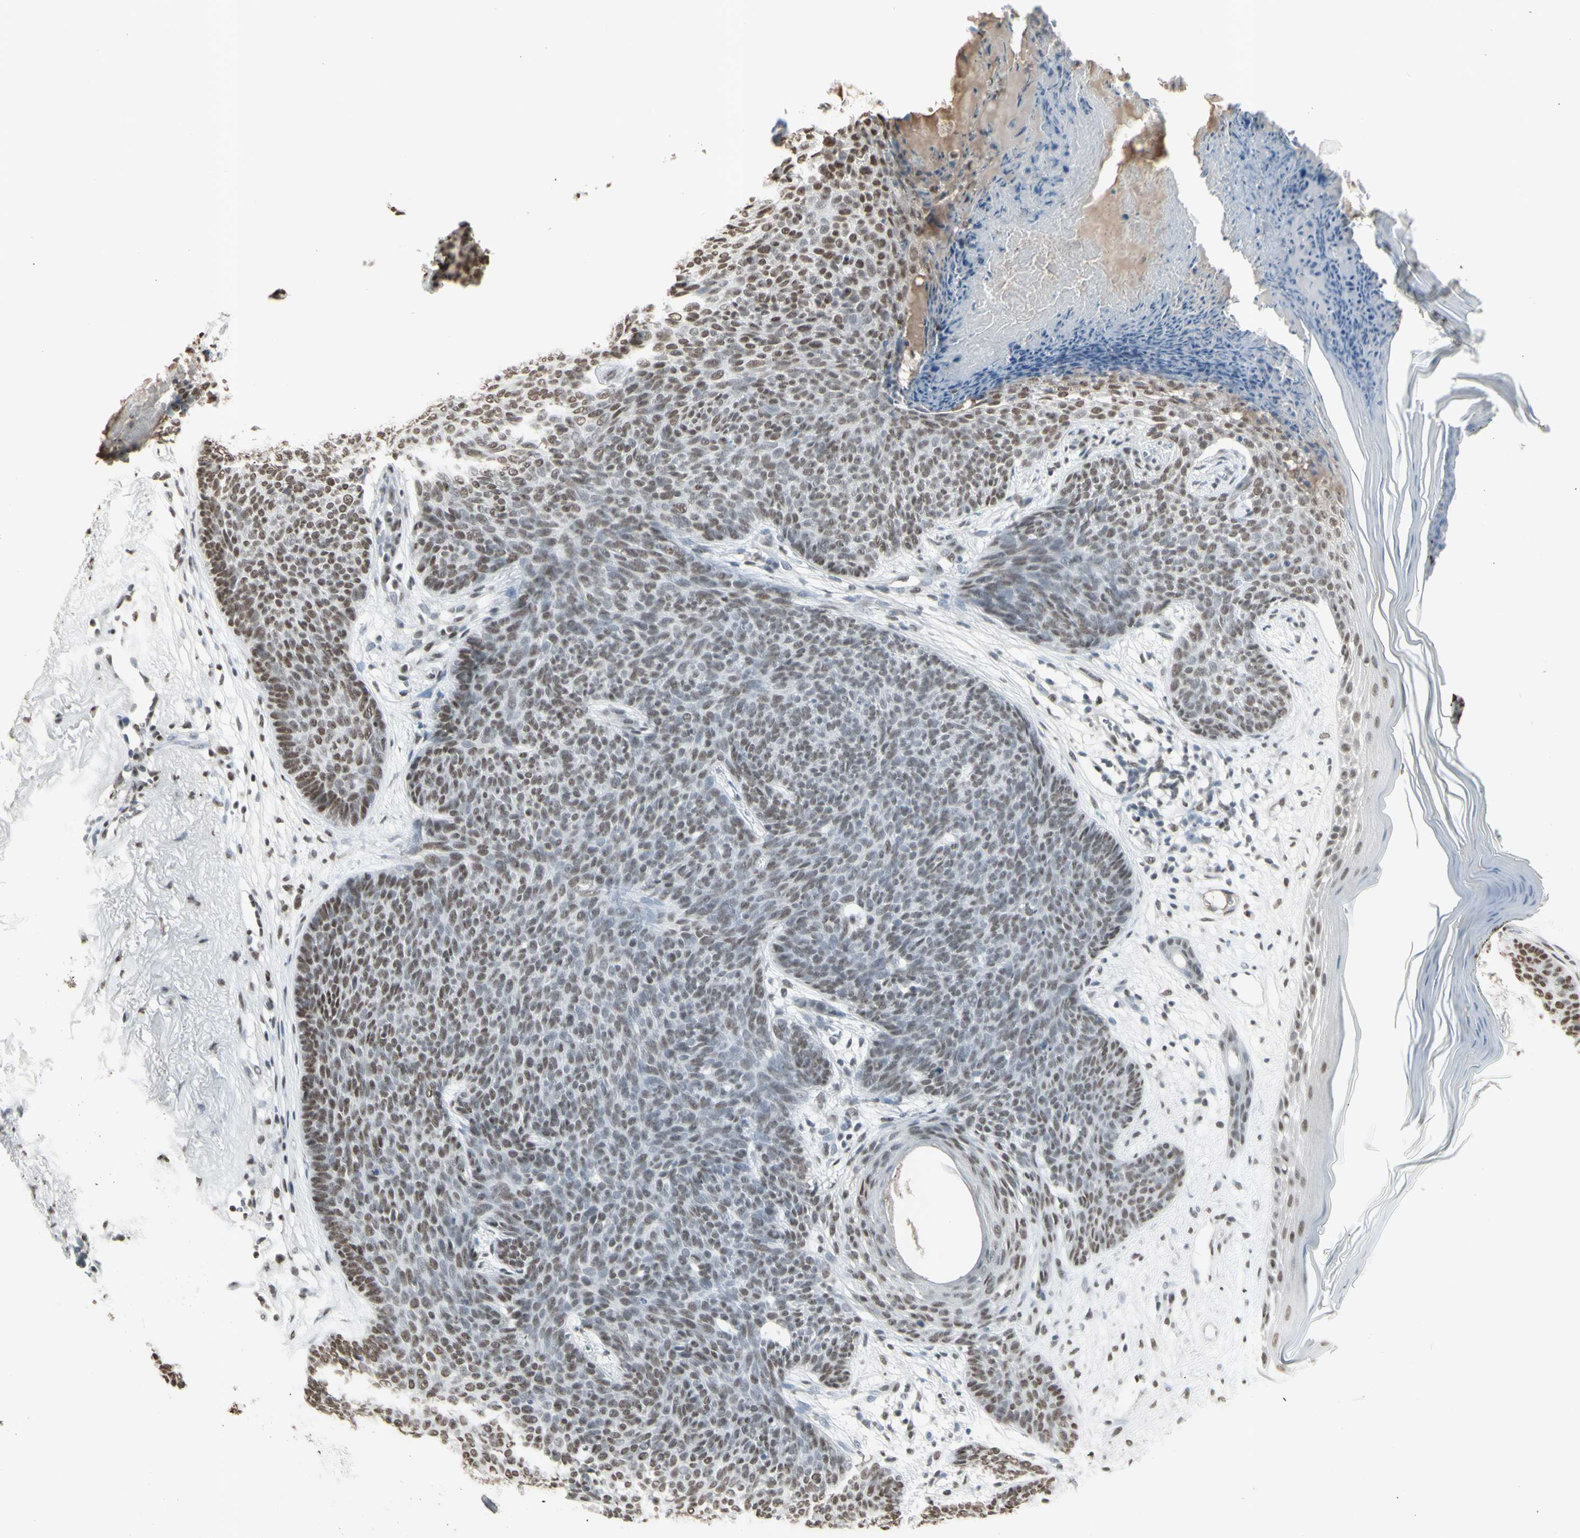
{"staining": {"intensity": "moderate", "quantity": ">75%", "location": "nuclear"}, "tissue": "skin cancer", "cell_type": "Tumor cells", "image_type": "cancer", "snomed": [{"axis": "morphology", "description": "Normal tissue, NOS"}, {"axis": "morphology", "description": "Basal cell carcinoma"}, {"axis": "topography", "description": "Skin"}], "caption": "Immunohistochemistry (IHC) photomicrograph of neoplastic tissue: human basal cell carcinoma (skin) stained using immunohistochemistry demonstrates medium levels of moderate protein expression localized specifically in the nuclear of tumor cells, appearing as a nuclear brown color.", "gene": "TRIM28", "patient": {"sex": "female", "age": 70}}